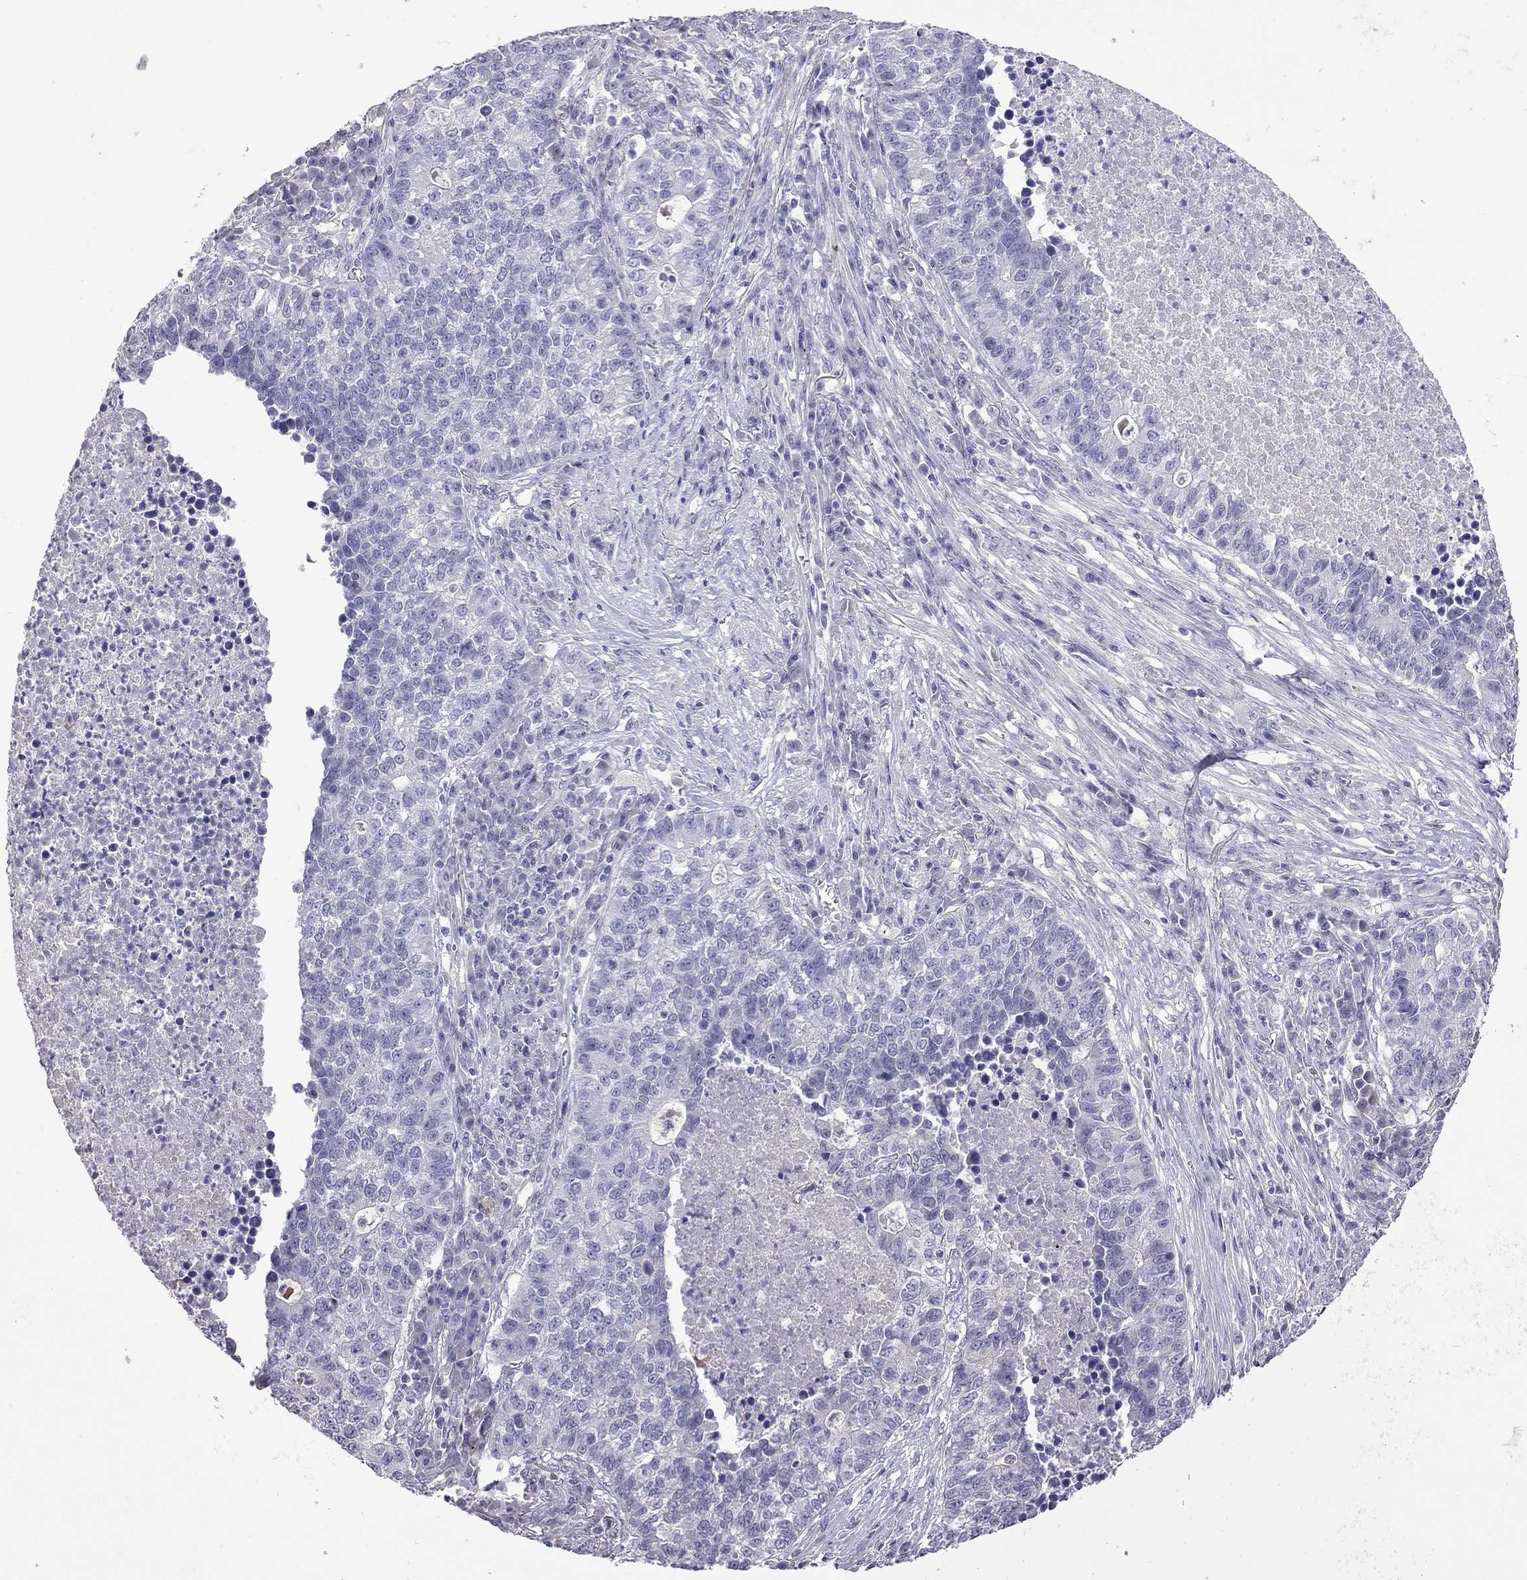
{"staining": {"intensity": "negative", "quantity": "none", "location": "none"}, "tissue": "lung cancer", "cell_type": "Tumor cells", "image_type": "cancer", "snomed": [{"axis": "morphology", "description": "Adenocarcinoma, NOS"}, {"axis": "topography", "description": "Lung"}], "caption": "This is an IHC photomicrograph of lung cancer (adenocarcinoma). There is no expression in tumor cells.", "gene": "FEZ1", "patient": {"sex": "male", "age": 57}}